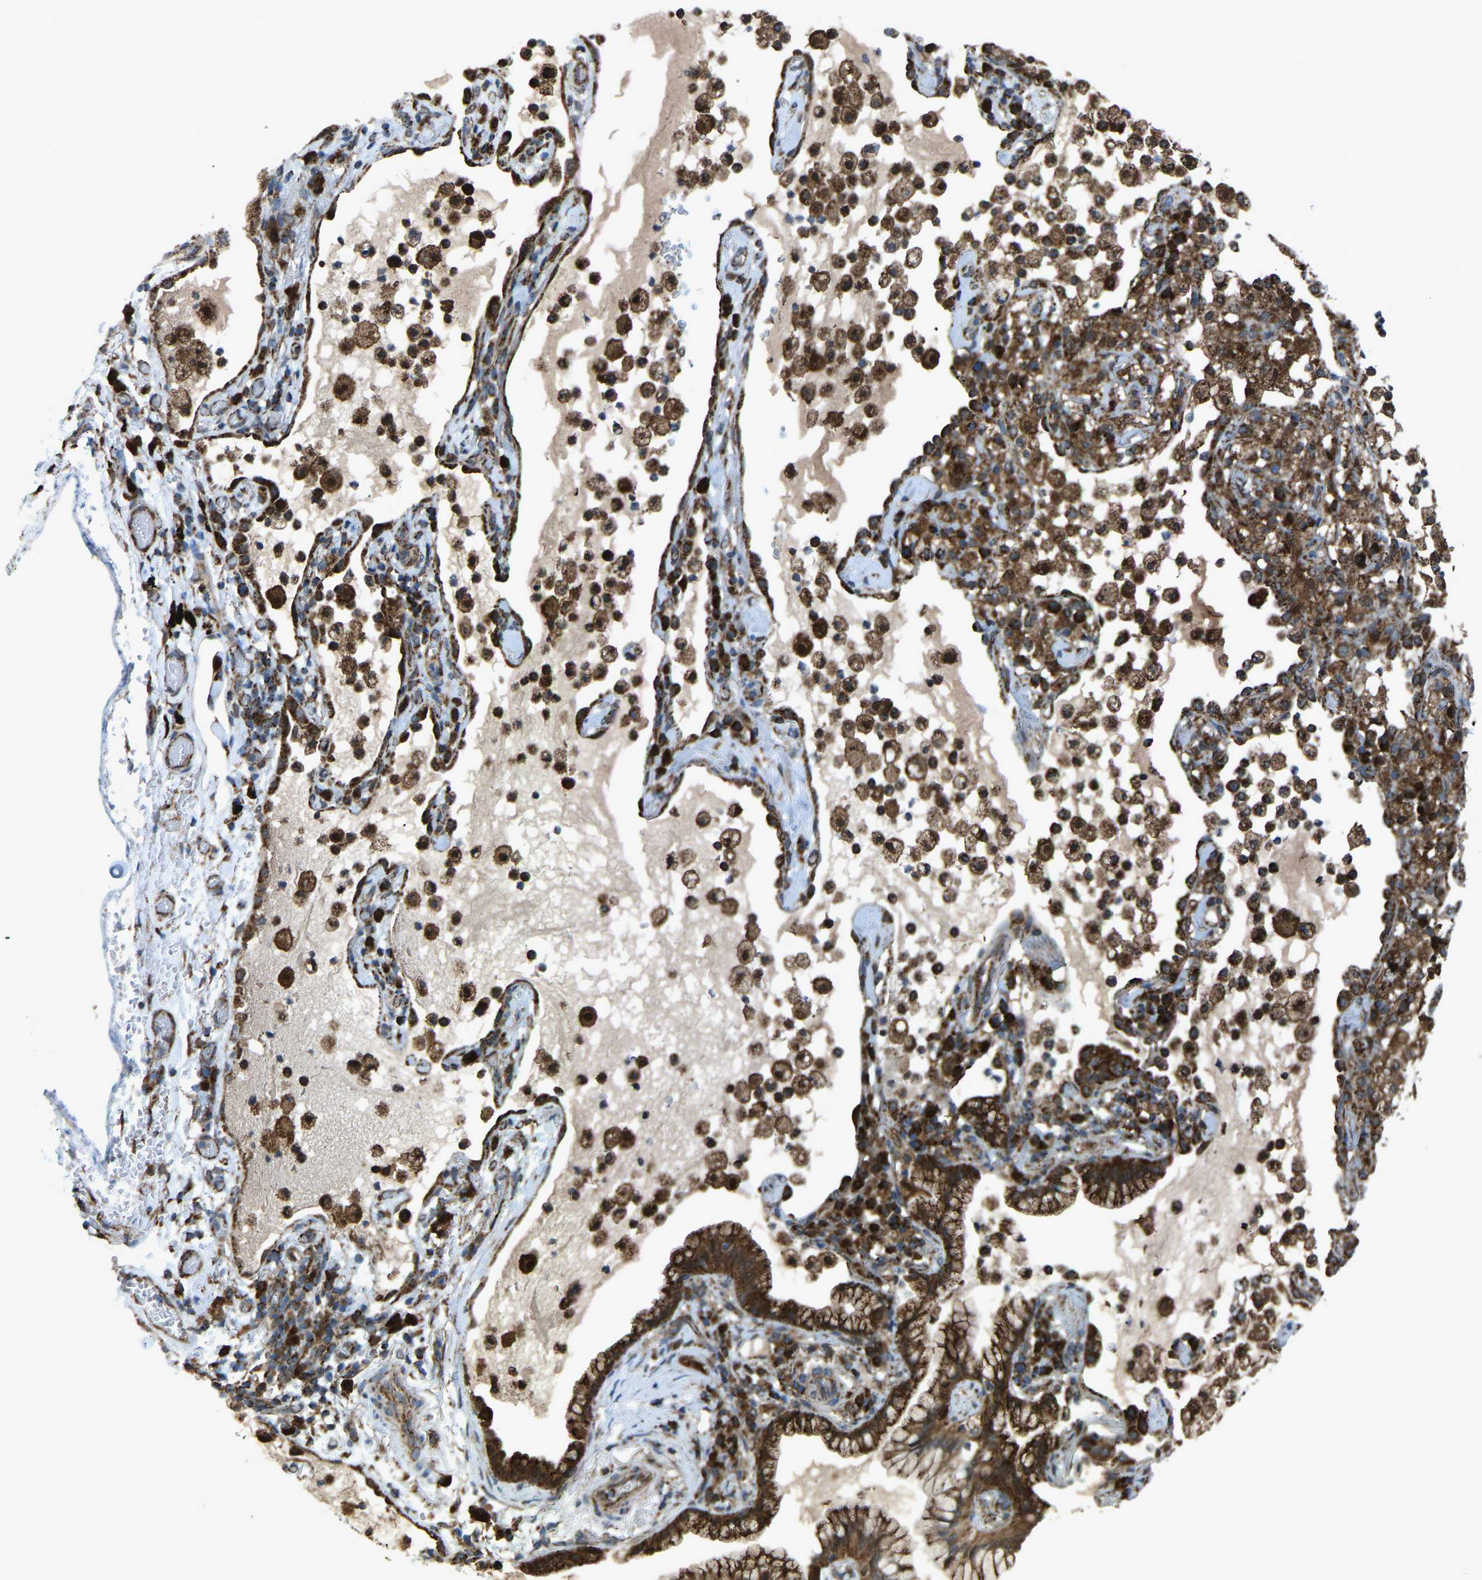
{"staining": {"intensity": "strong", "quantity": ">75%", "location": "cytoplasmic/membranous"}, "tissue": "lung cancer", "cell_type": "Tumor cells", "image_type": "cancer", "snomed": [{"axis": "morphology", "description": "Adenocarcinoma, NOS"}, {"axis": "topography", "description": "Lung"}], "caption": "Protein expression analysis of lung cancer demonstrates strong cytoplasmic/membranous expression in about >75% of tumor cells. Nuclei are stained in blue.", "gene": "AKR1A1", "patient": {"sex": "female", "age": 70}}